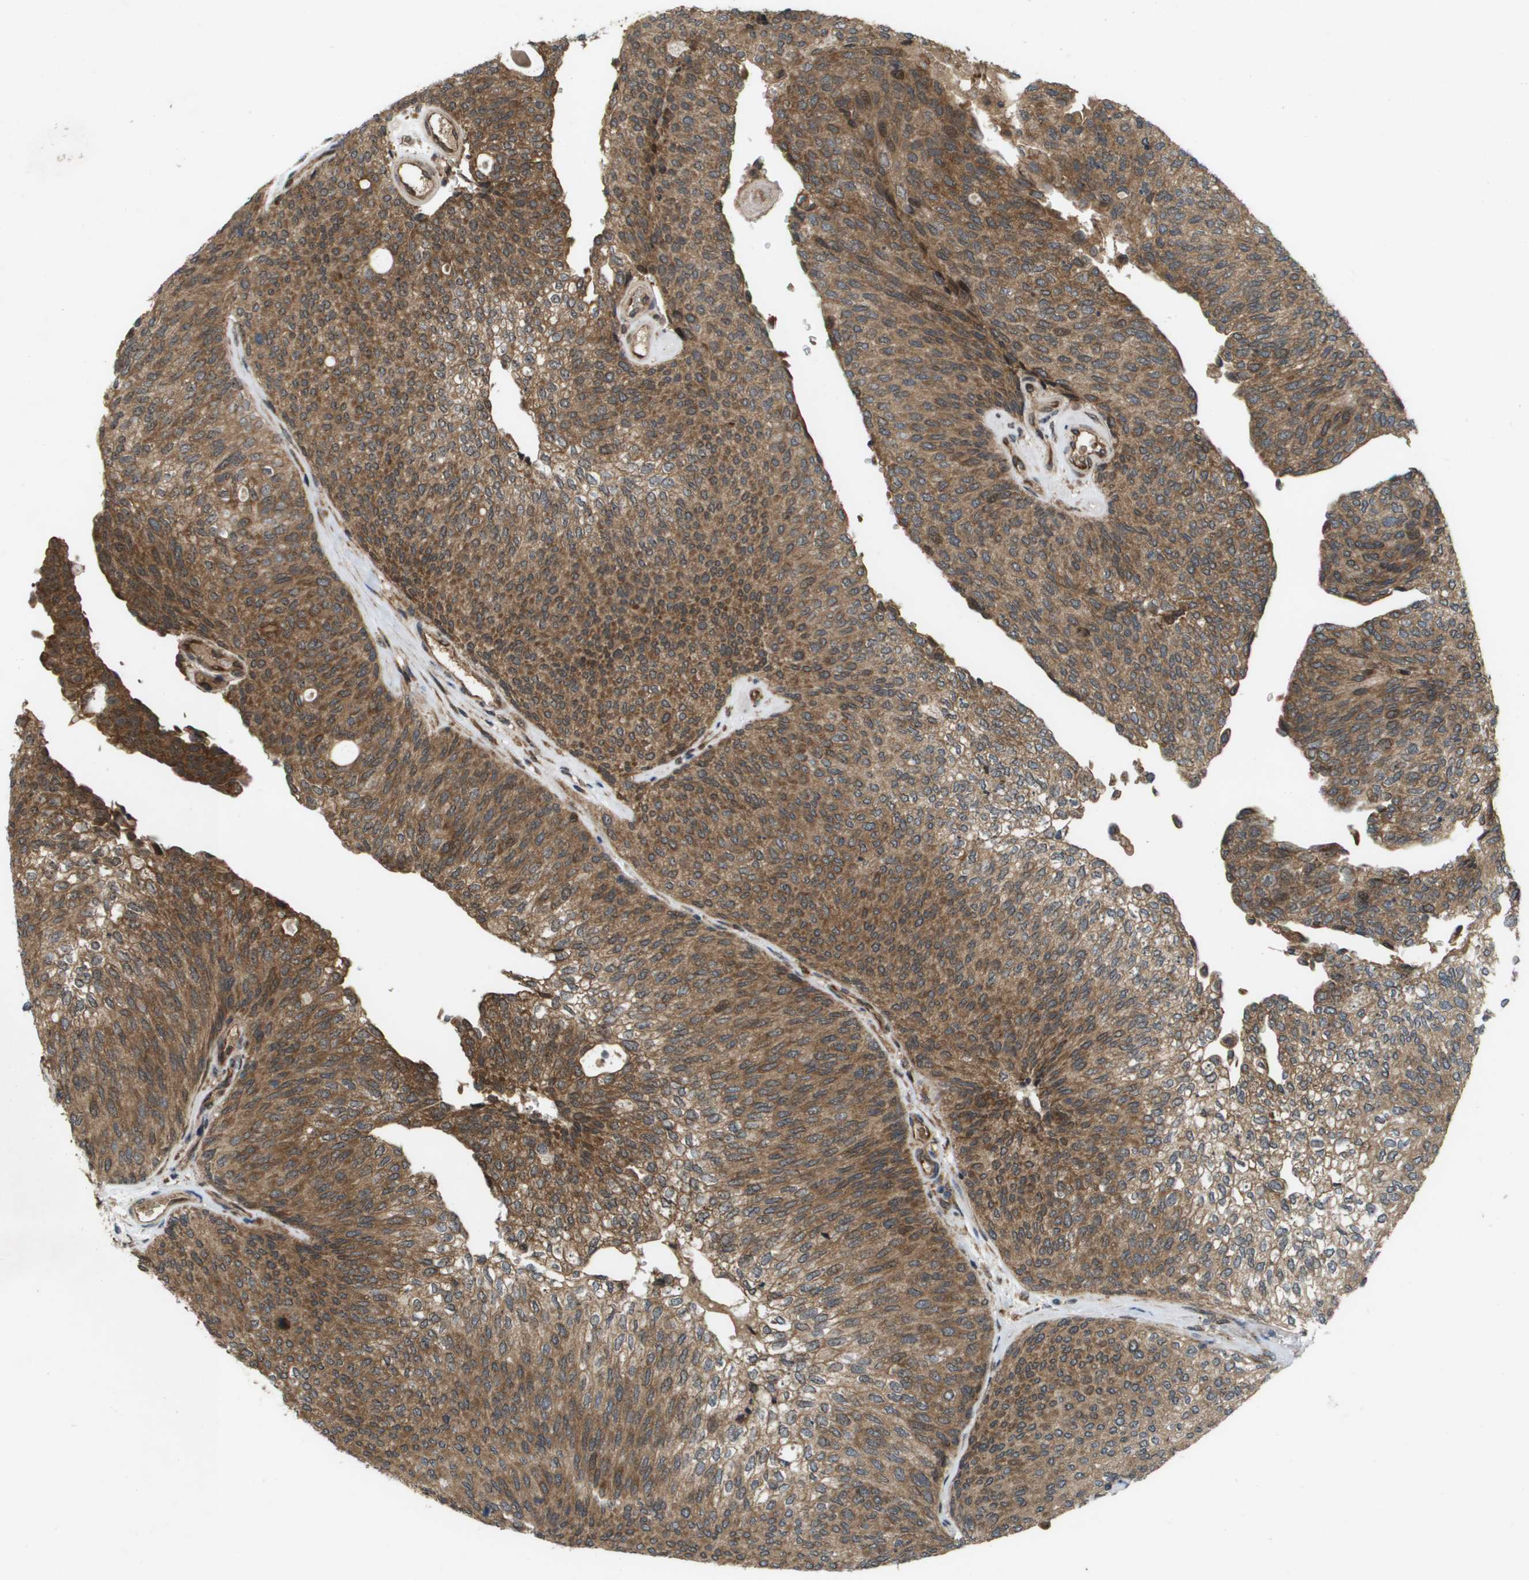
{"staining": {"intensity": "moderate", "quantity": ">75%", "location": "cytoplasmic/membranous"}, "tissue": "urothelial cancer", "cell_type": "Tumor cells", "image_type": "cancer", "snomed": [{"axis": "morphology", "description": "Urothelial carcinoma, Low grade"}, {"axis": "topography", "description": "Urinary bladder"}], "caption": "Protein expression analysis of urothelial cancer demonstrates moderate cytoplasmic/membranous staining in approximately >75% of tumor cells.", "gene": "SPTLC1", "patient": {"sex": "female", "age": 79}}